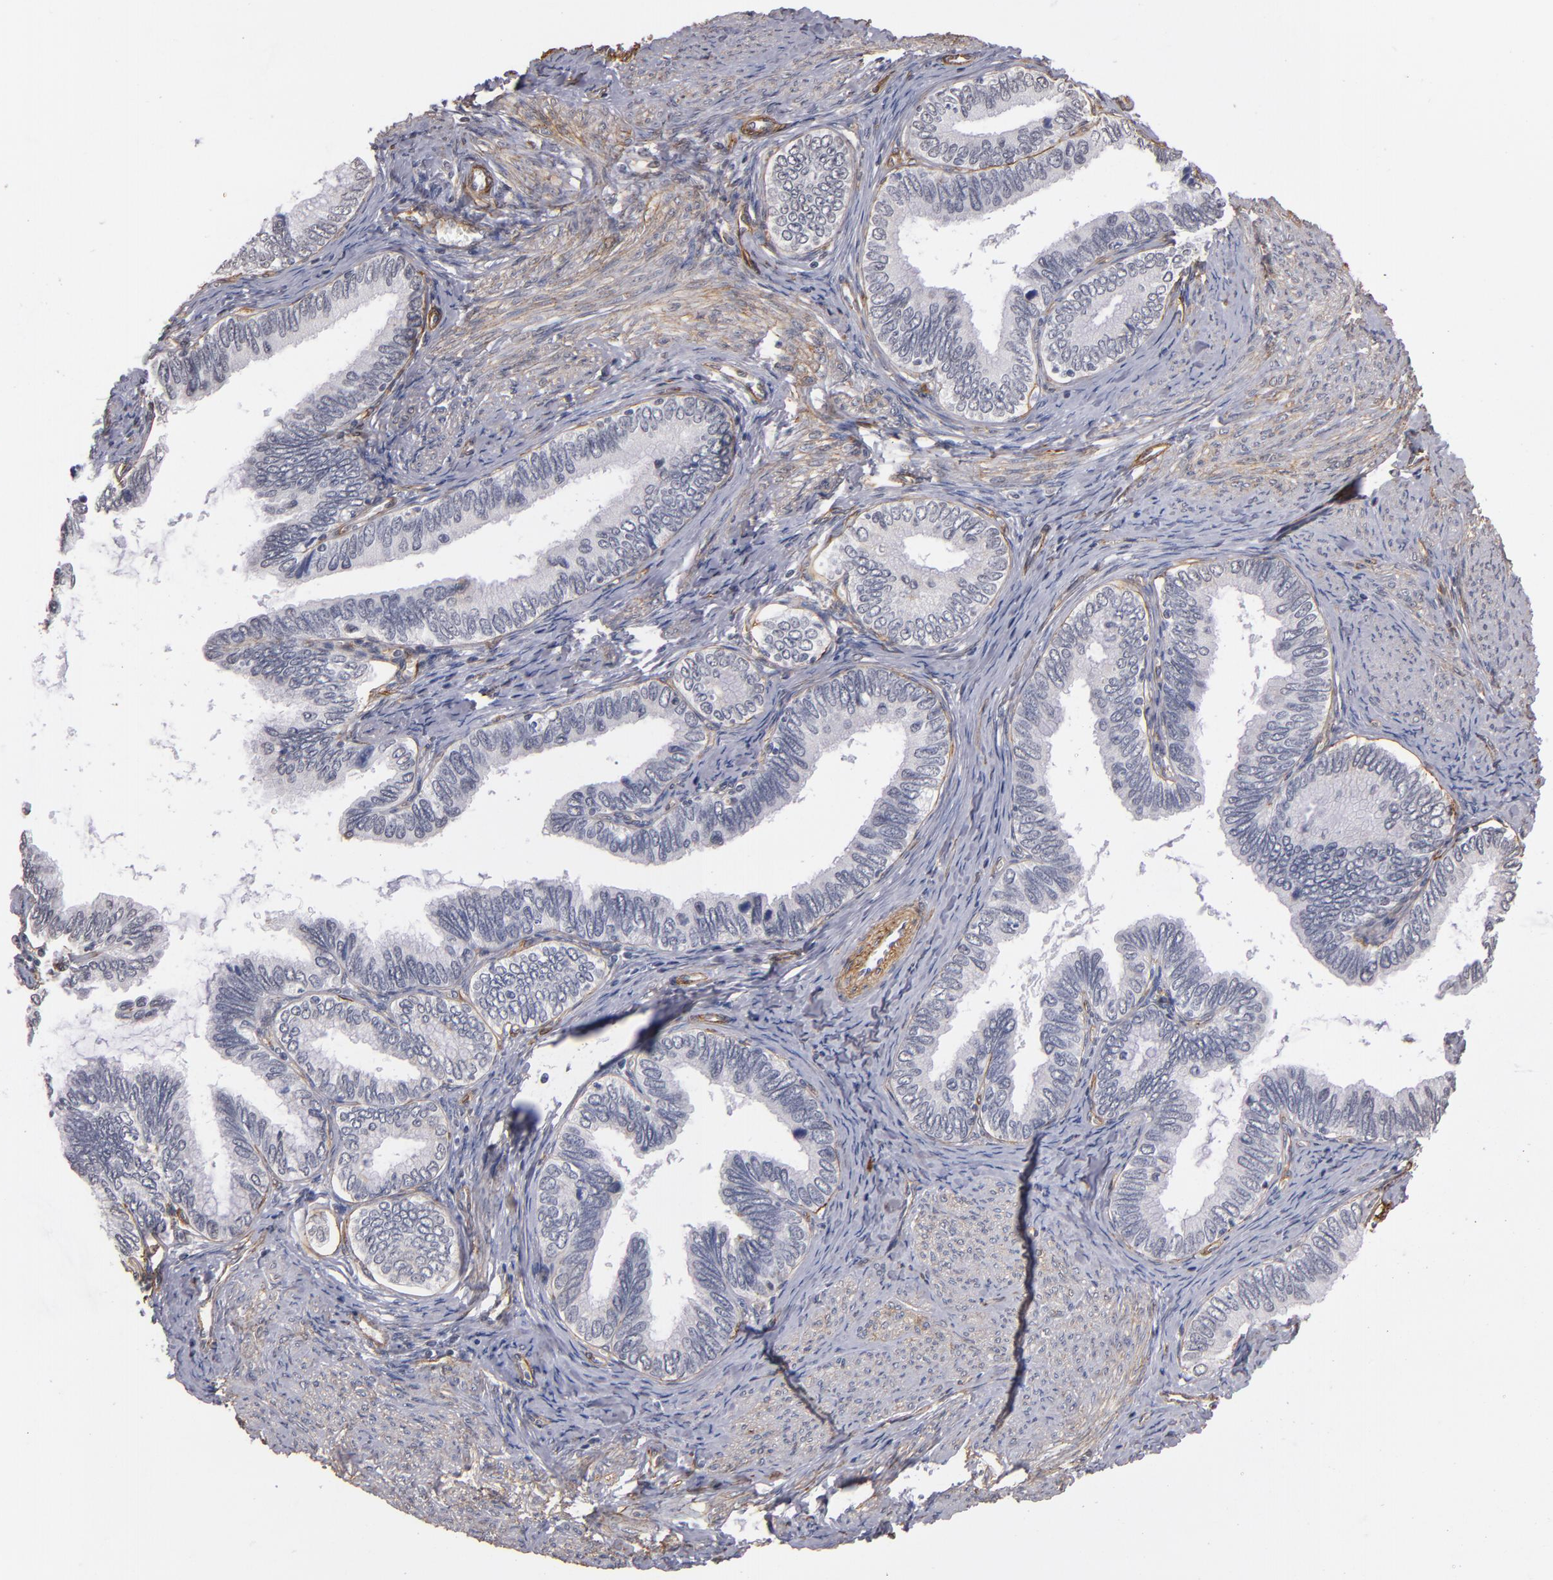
{"staining": {"intensity": "negative", "quantity": "none", "location": "none"}, "tissue": "cervical cancer", "cell_type": "Tumor cells", "image_type": "cancer", "snomed": [{"axis": "morphology", "description": "Adenocarcinoma, NOS"}, {"axis": "topography", "description": "Cervix"}], "caption": "Immunohistochemistry (IHC) of human adenocarcinoma (cervical) demonstrates no expression in tumor cells.", "gene": "LAMC1", "patient": {"sex": "female", "age": 49}}